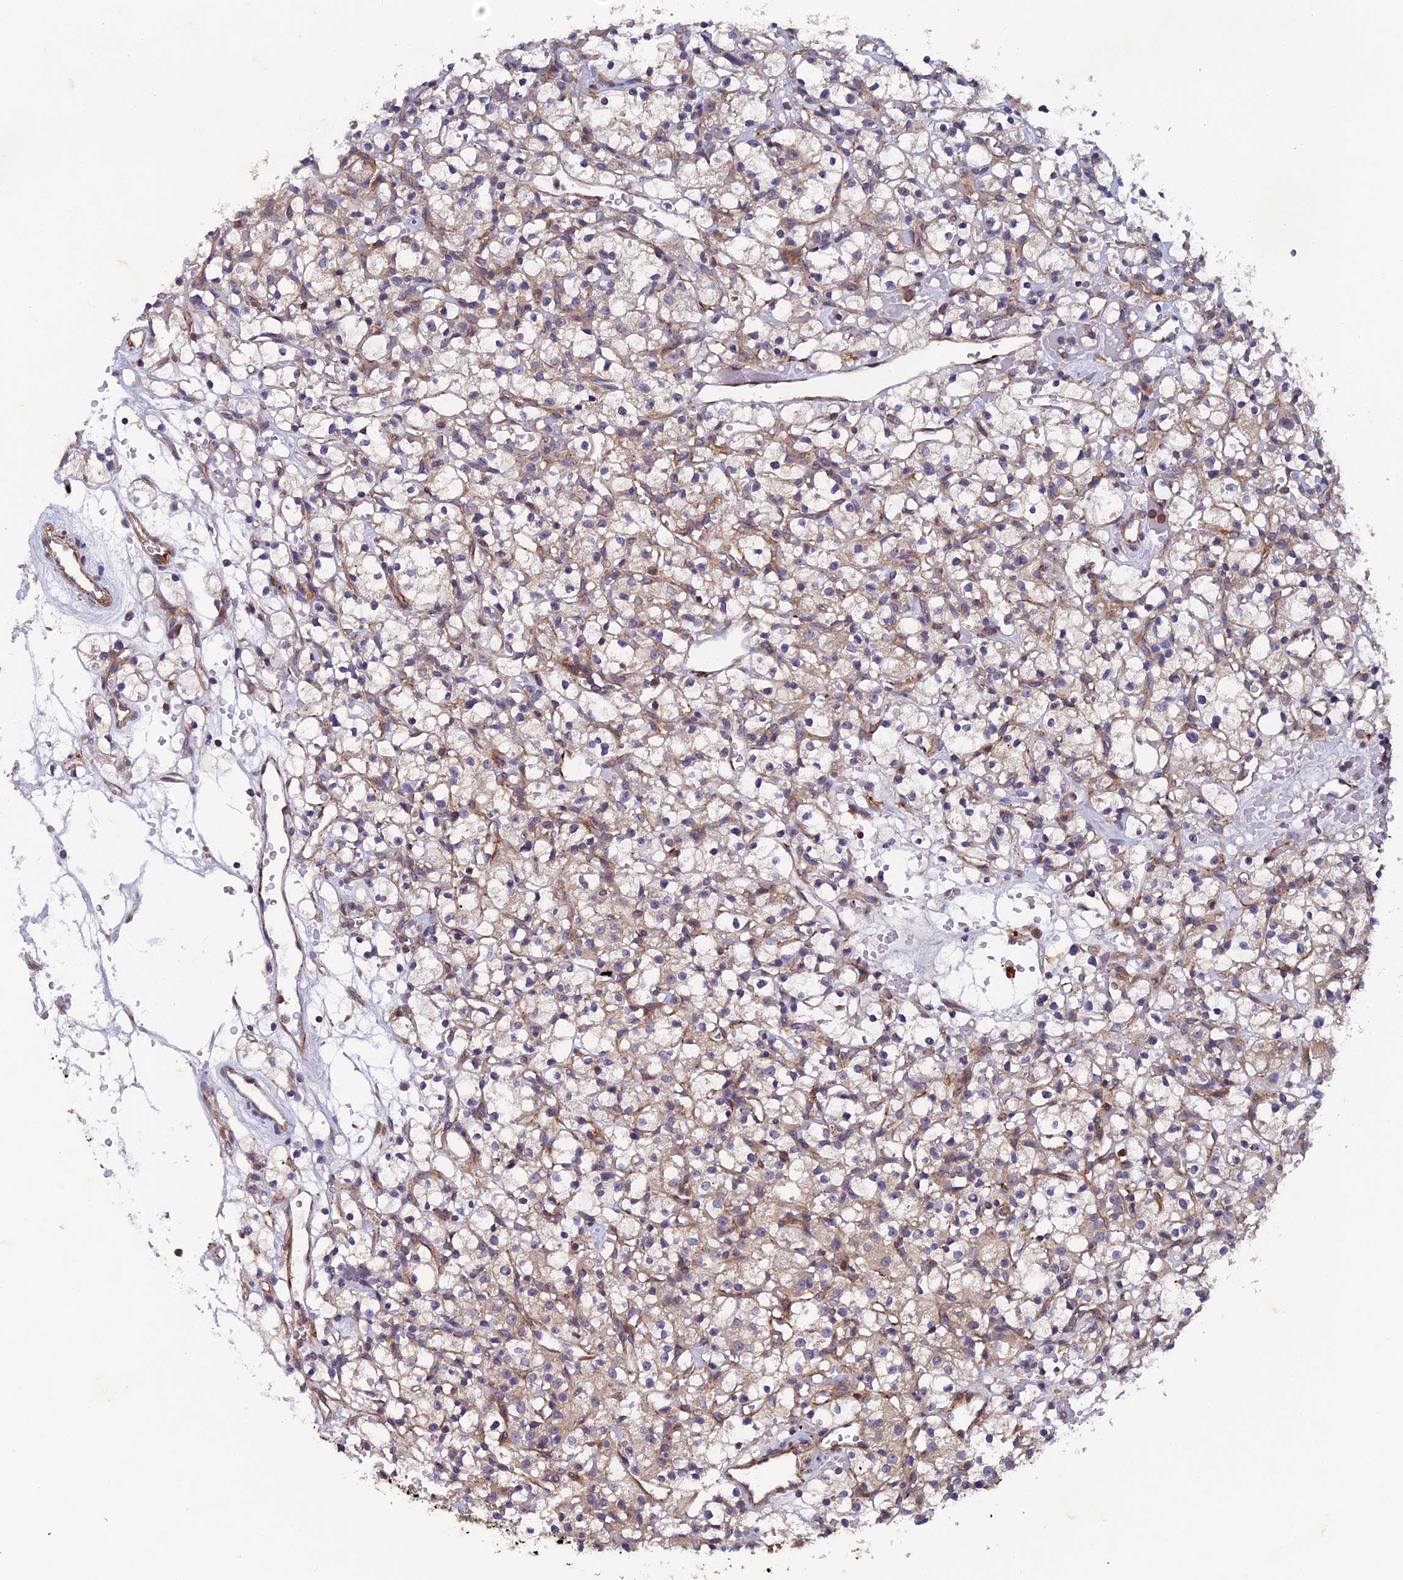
{"staining": {"intensity": "weak", "quantity": "<25%", "location": "cytoplasmic/membranous"}, "tissue": "renal cancer", "cell_type": "Tumor cells", "image_type": "cancer", "snomed": [{"axis": "morphology", "description": "Adenocarcinoma, NOS"}, {"axis": "topography", "description": "Kidney"}], "caption": "Protein analysis of renal cancer (adenocarcinoma) reveals no significant expression in tumor cells.", "gene": "NCAPG", "patient": {"sex": "female", "age": 59}}